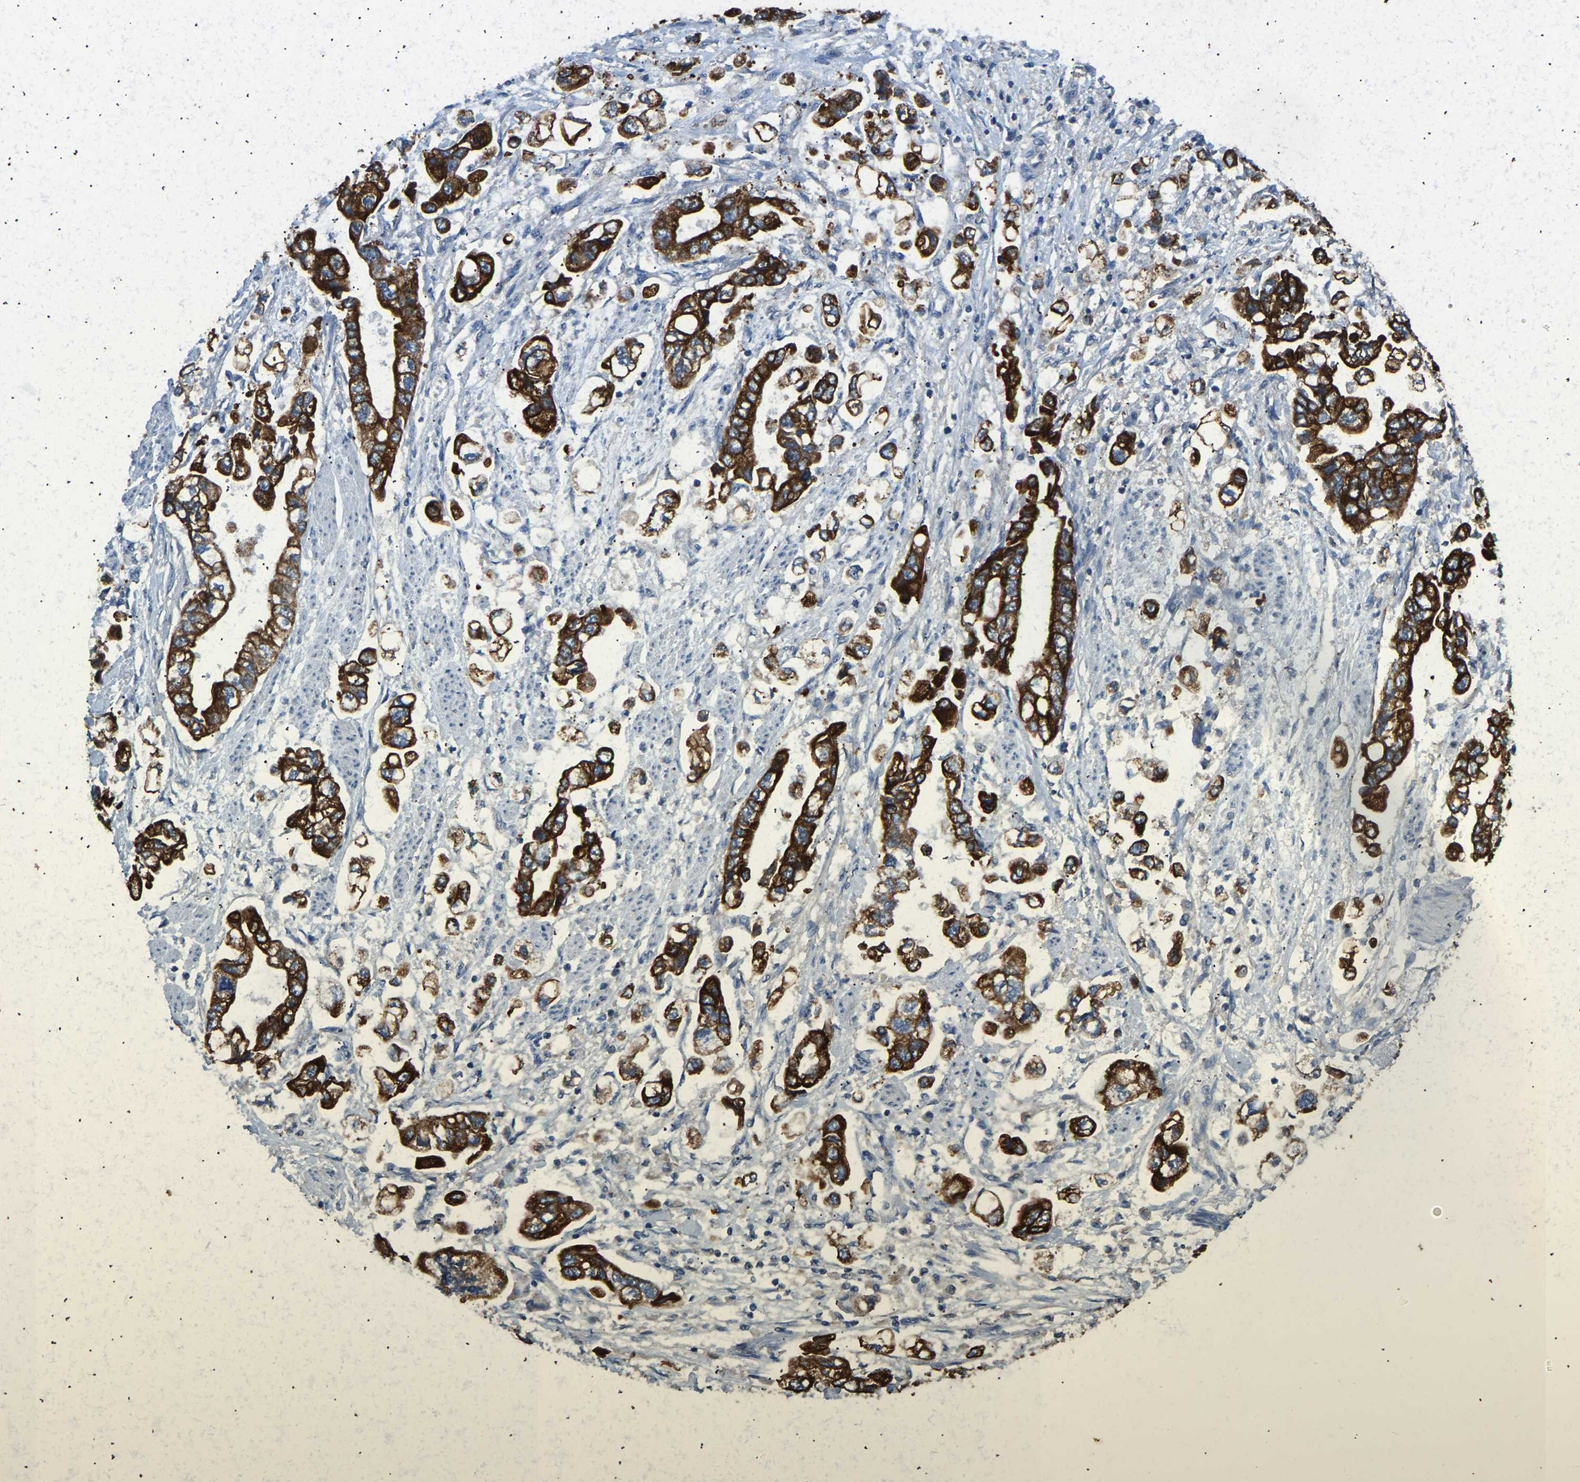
{"staining": {"intensity": "strong", "quantity": ">75%", "location": "cytoplasmic/membranous"}, "tissue": "stomach cancer", "cell_type": "Tumor cells", "image_type": "cancer", "snomed": [{"axis": "morphology", "description": "Normal tissue, NOS"}, {"axis": "morphology", "description": "Adenocarcinoma, NOS"}, {"axis": "topography", "description": "Stomach"}], "caption": "High-magnification brightfield microscopy of stomach cancer (adenocarcinoma) stained with DAB (brown) and counterstained with hematoxylin (blue). tumor cells exhibit strong cytoplasmic/membranous expression is appreciated in about>75% of cells.", "gene": "ZNF200", "patient": {"sex": "male", "age": 62}}